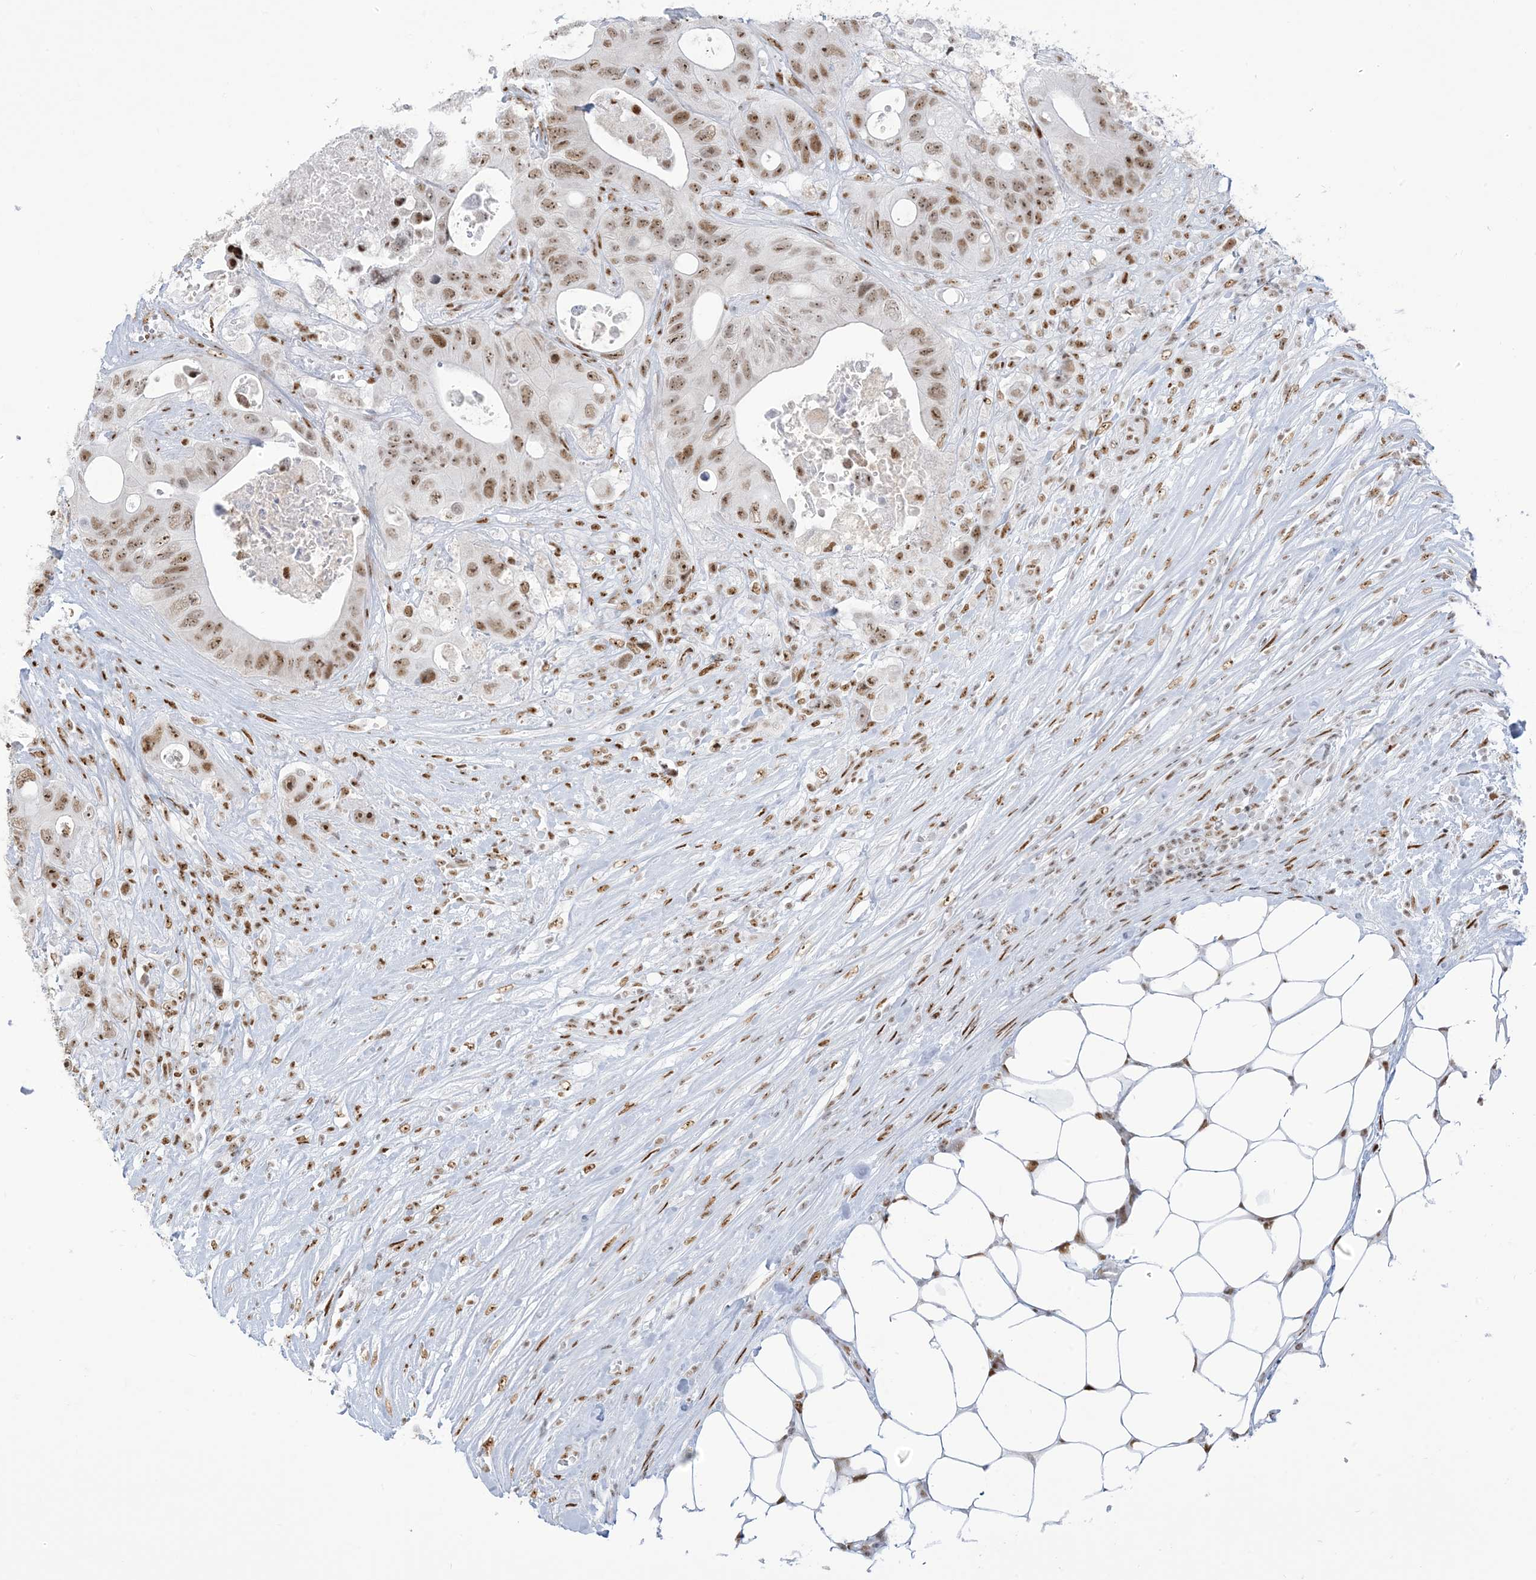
{"staining": {"intensity": "moderate", "quantity": ">75%", "location": "nuclear"}, "tissue": "colorectal cancer", "cell_type": "Tumor cells", "image_type": "cancer", "snomed": [{"axis": "morphology", "description": "Adenocarcinoma, NOS"}, {"axis": "topography", "description": "Colon"}], "caption": "DAB immunohistochemical staining of human colorectal cancer (adenocarcinoma) displays moderate nuclear protein positivity in approximately >75% of tumor cells. Nuclei are stained in blue.", "gene": "STAG1", "patient": {"sex": "female", "age": 46}}